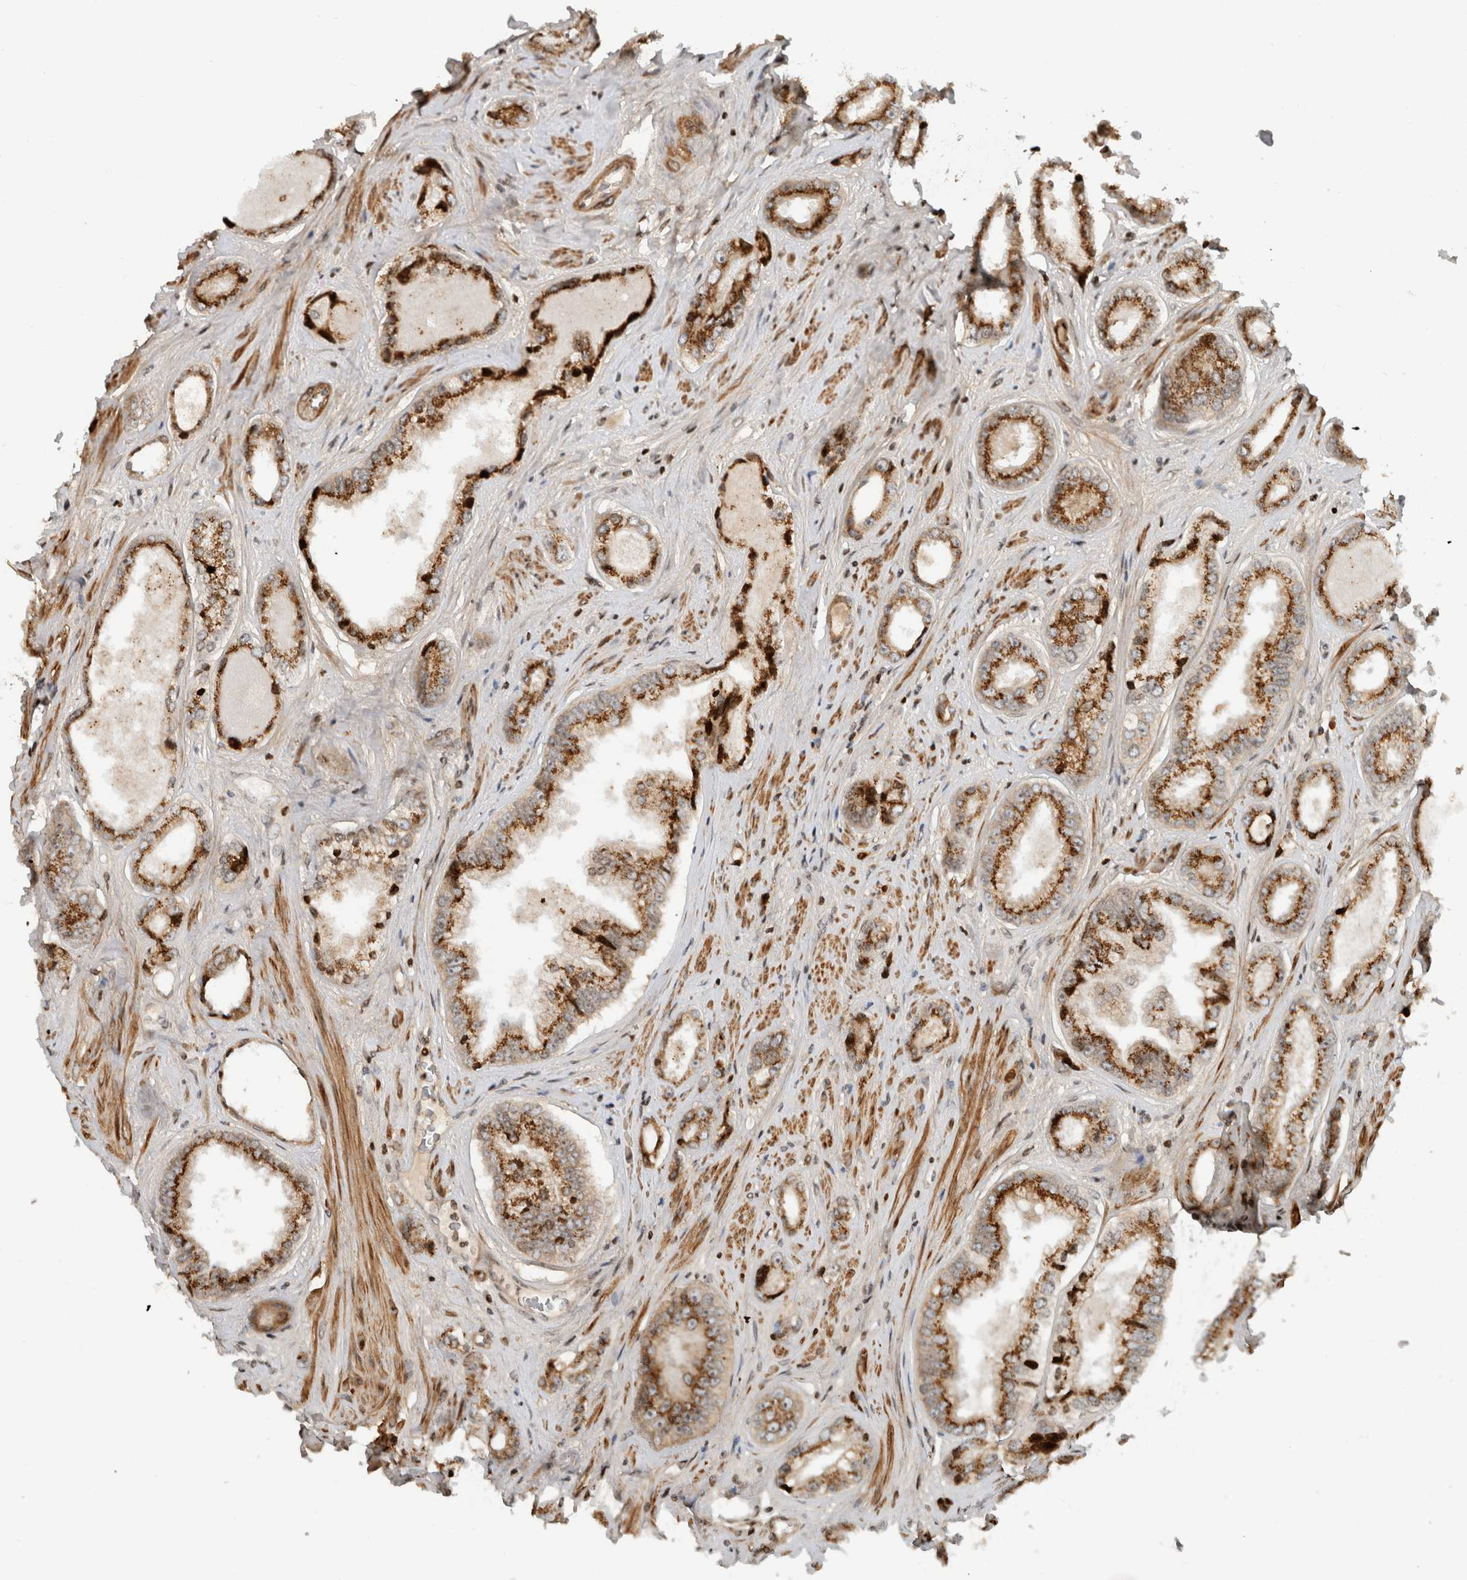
{"staining": {"intensity": "strong", "quantity": ">75%", "location": "cytoplasmic/membranous"}, "tissue": "prostate cancer", "cell_type": "Tumor cells", "image_type": "cancer", "snomed": [{"axis": "morphology", "description": "Adenocarcinoma, High grade"}, {"axis": "topography", "description": "Prostate"}], "caption": "Immunohistochemistry (DAB) staining of prostate cancer (adenocarcinoma (high-grade)) demonstrates strong cytoplasmic/membranous protein expression in approximately >75% of tumor cells.", "gene": "GINS4", "patient": {"sex": "male", "age": 61}}